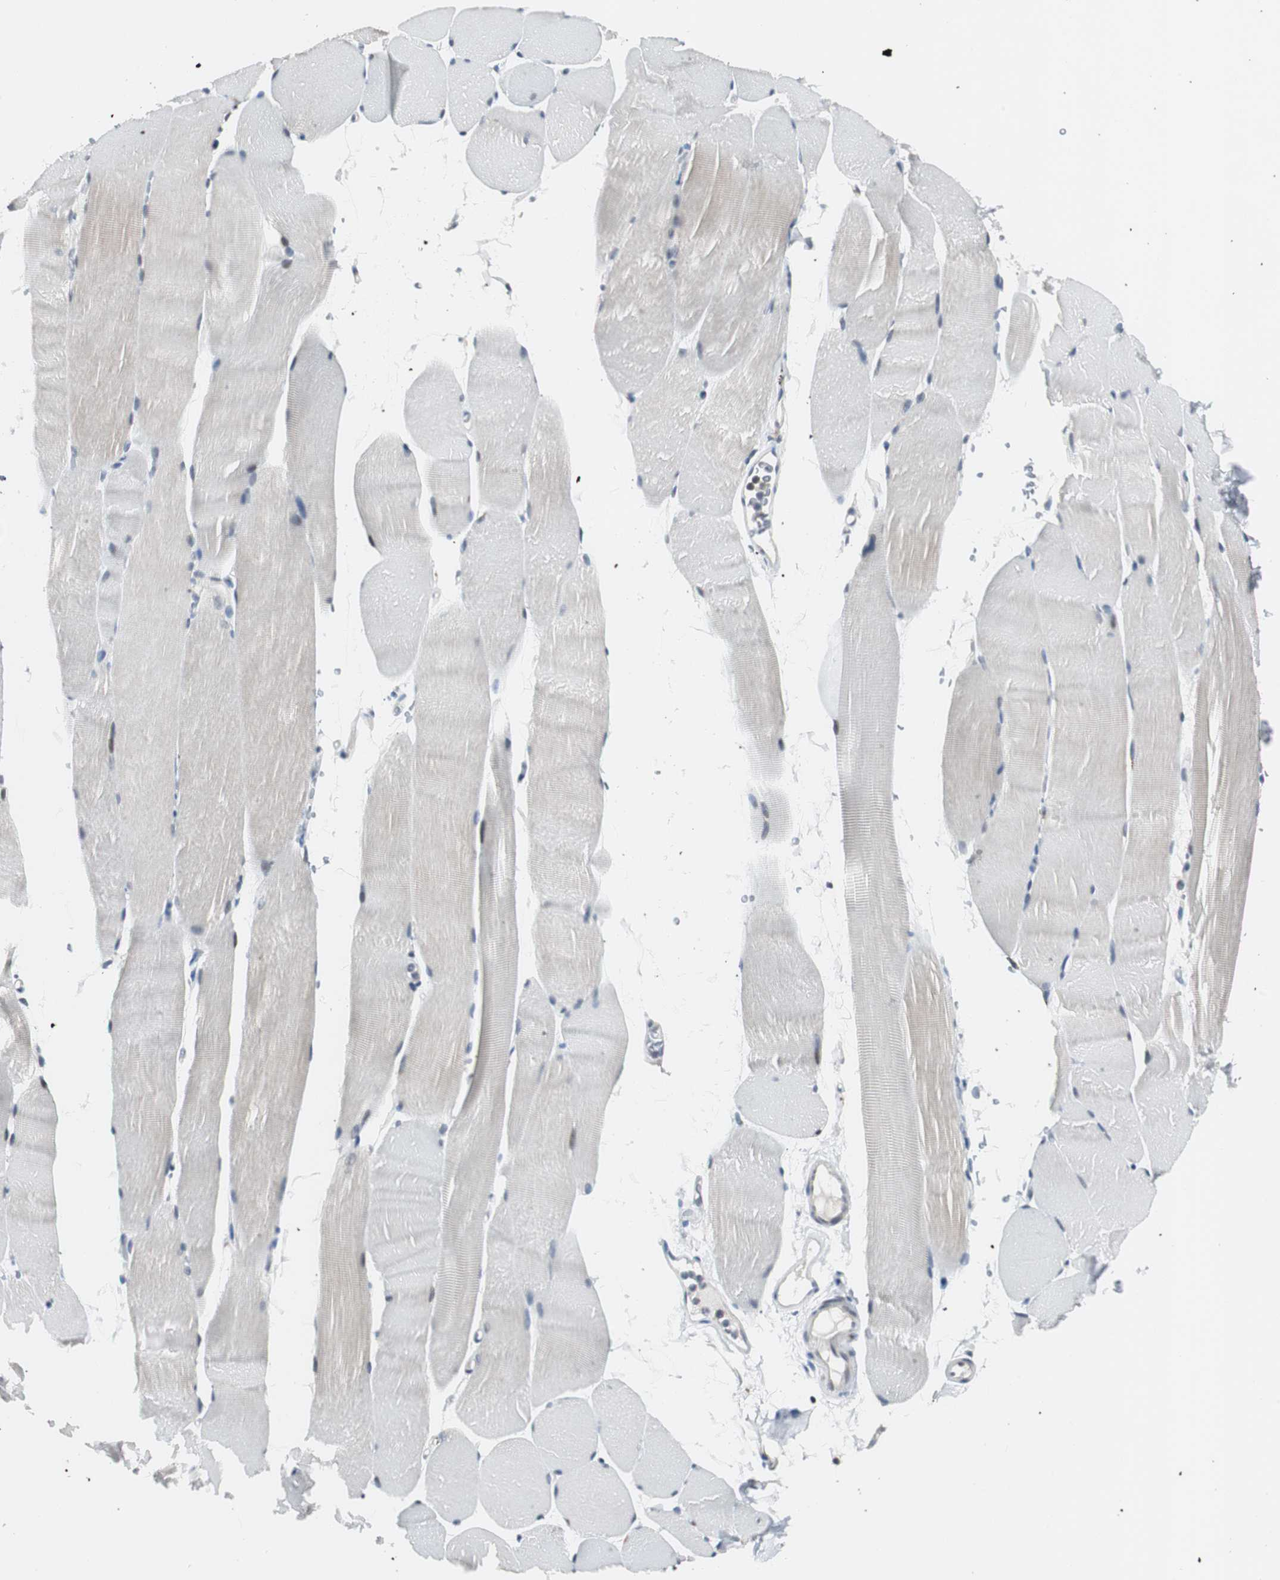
{"staining": {"intensity": "negative", "quantity": "none", "location": "none"}, "tissue": "skeletal muscle", "cell_type": "Myocytes", "image_type": "normal", "snomed": [{"axis": "morphology", "description": "Normal tissue, NOS"}, {"axis": "topography", "description": "Skeletal muscle"}, {"axis": "topography", "description": "Parathyroid gland"}], "caption": "IHC of benign human skeletal muscle exhibits no positivity in myocytes. (DAB (3,3'-diaminobenzidine) immunohistochemistry, high magnification).", "gene": "SOX30", "patient": {"sex": "female", "age": 37}}